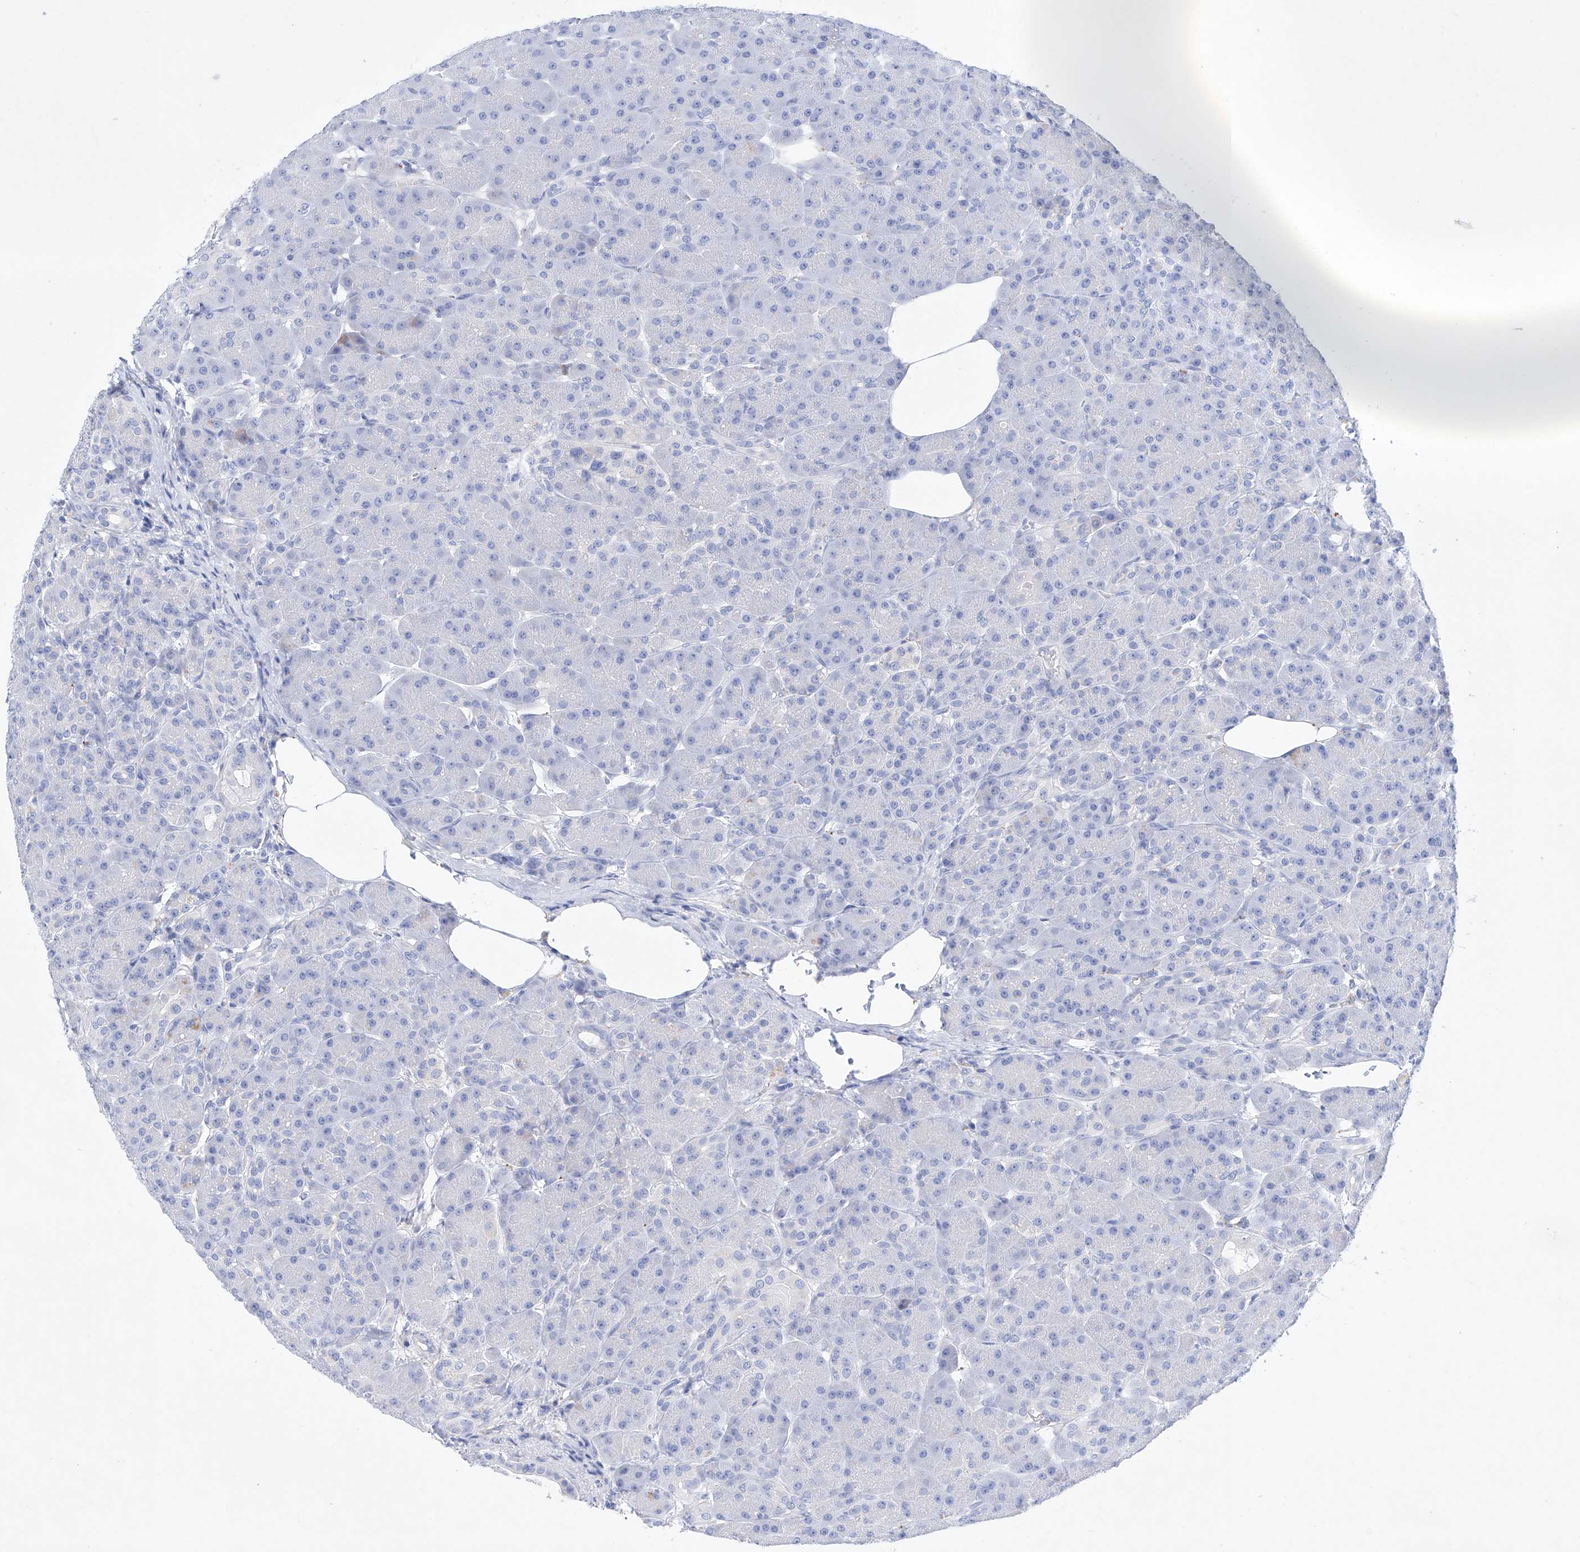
{"staining": {"intensity": "negative", "quantity": "none", "location": "none"}, "tissue": "pancreas", "cell_type": "Exocrine glandular cells", "image_type": "normal", "snomed": [{"axis": "morphology", "description": "Normal tissue, NOS"}, {"axis": "topography", "description": "Pancreas"}], "caption": "Immunohistochemistry (IHC) photomicrograph of normal human pancreas stained for a protein (brown), which reveals no expression in exocrine glandular cells.", "gene": "LURAP1", "patient": {"sex": "male", "age": 63}}